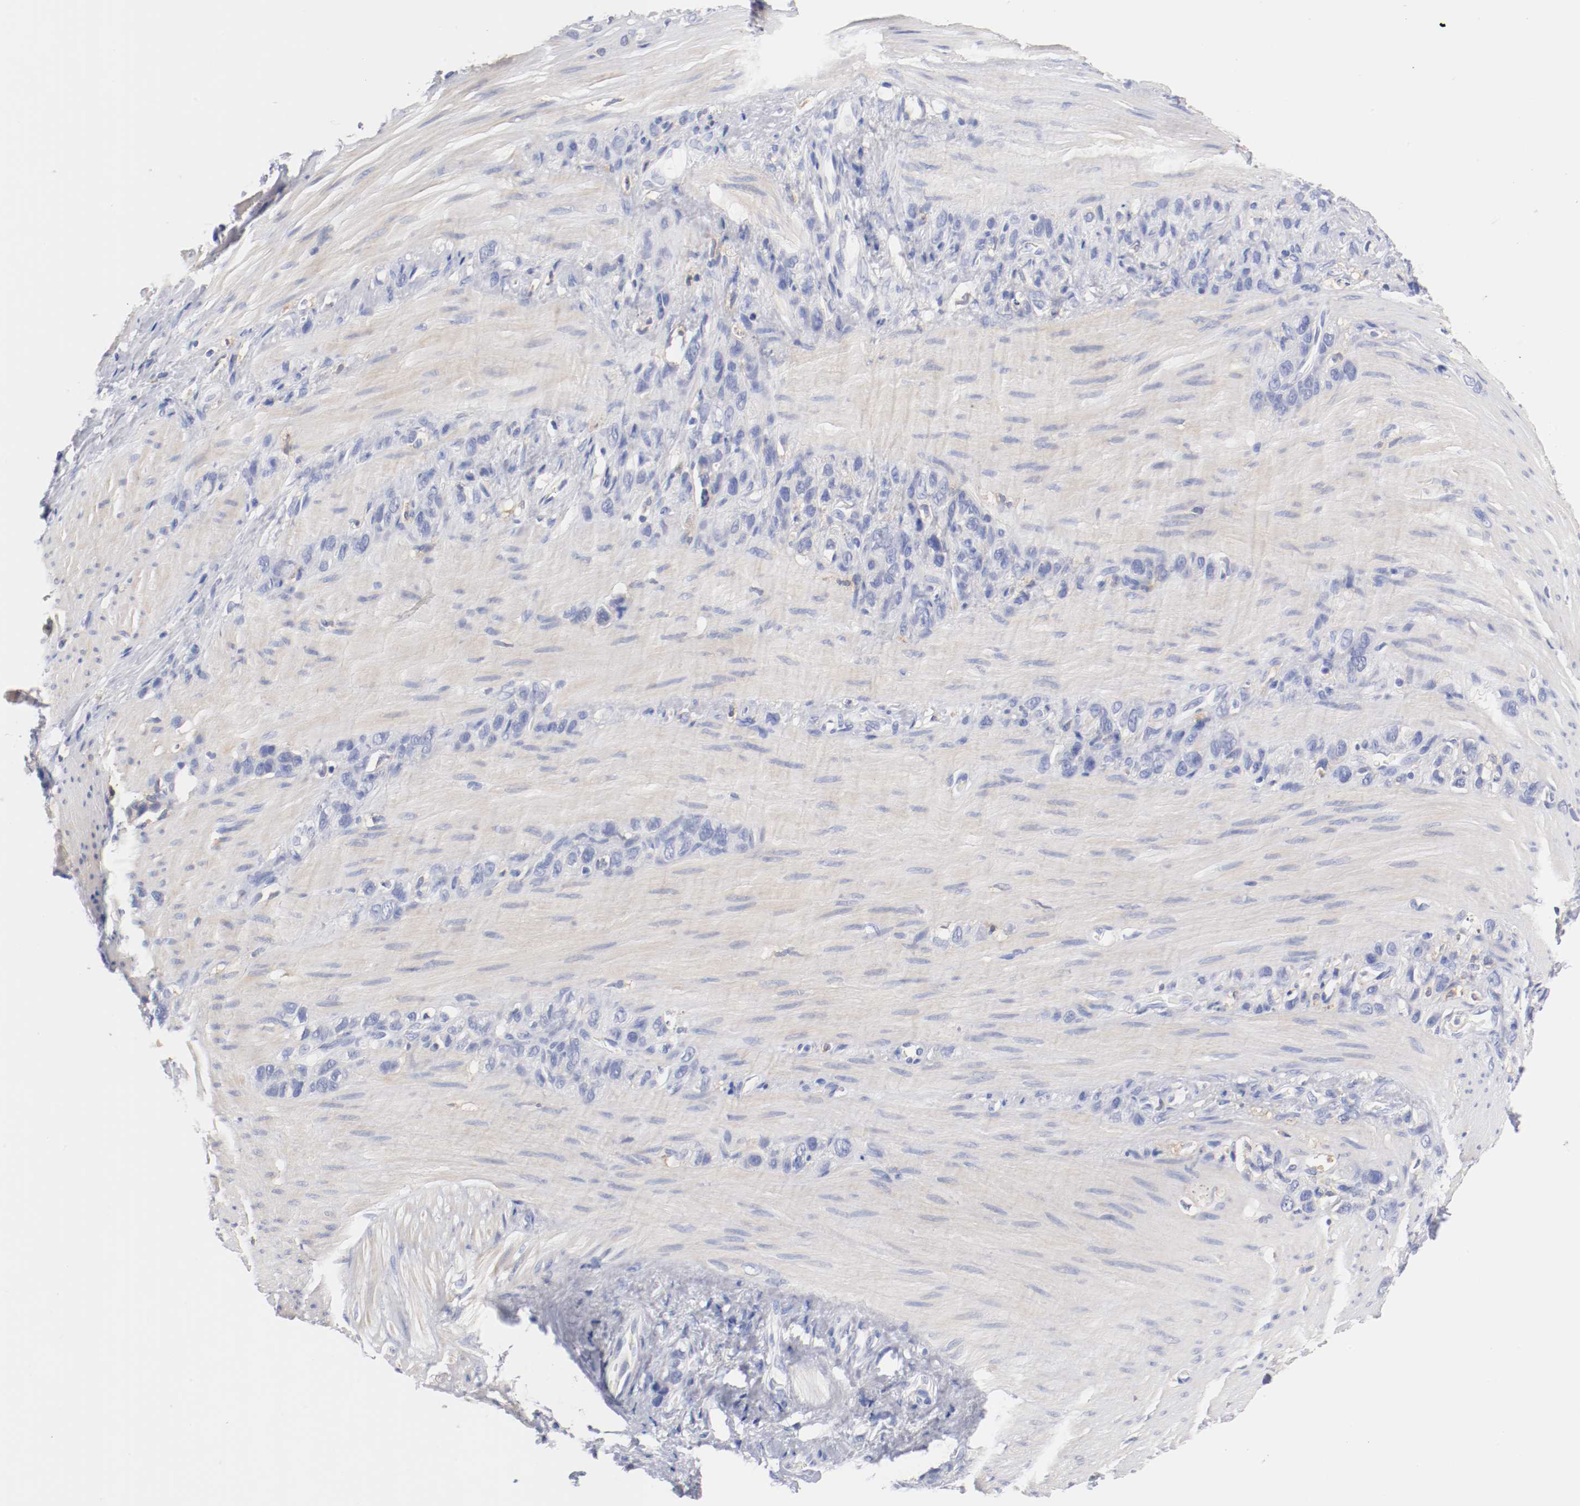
{"staining": {"intensity": "negative", "quantity": "none", "location": "none"}, "tissue": "stomach cancer", "cell_type": "Tumor cells", "image_type": "cancer", "snomed": [{"axis": "morphology", "description": "Normal tissue, NOS"}, {"axis": "morphology", "description": "Adenocarcinoma, NOS"}, {"axis": "morphology", "description": "Adenocarcinoma, High grade"}, {"axis": "topography", "description": "Stomach, upper"}, {"axis": "topography", "description": "Stomach"}], "caption": "DAB (3,3'-diaminobenzidine) immunohistochemical staining of human stomach cancer (adenocarcinoma (high-grade)) reveals no significant expression in tumor cells. (Brightfield microscopy of DAB (3,3'-diaminobenzidine) immunohistochemistry at high magnification).", "gene": "FGFBP1", "patient": {"sex": "female", "age": 65}}